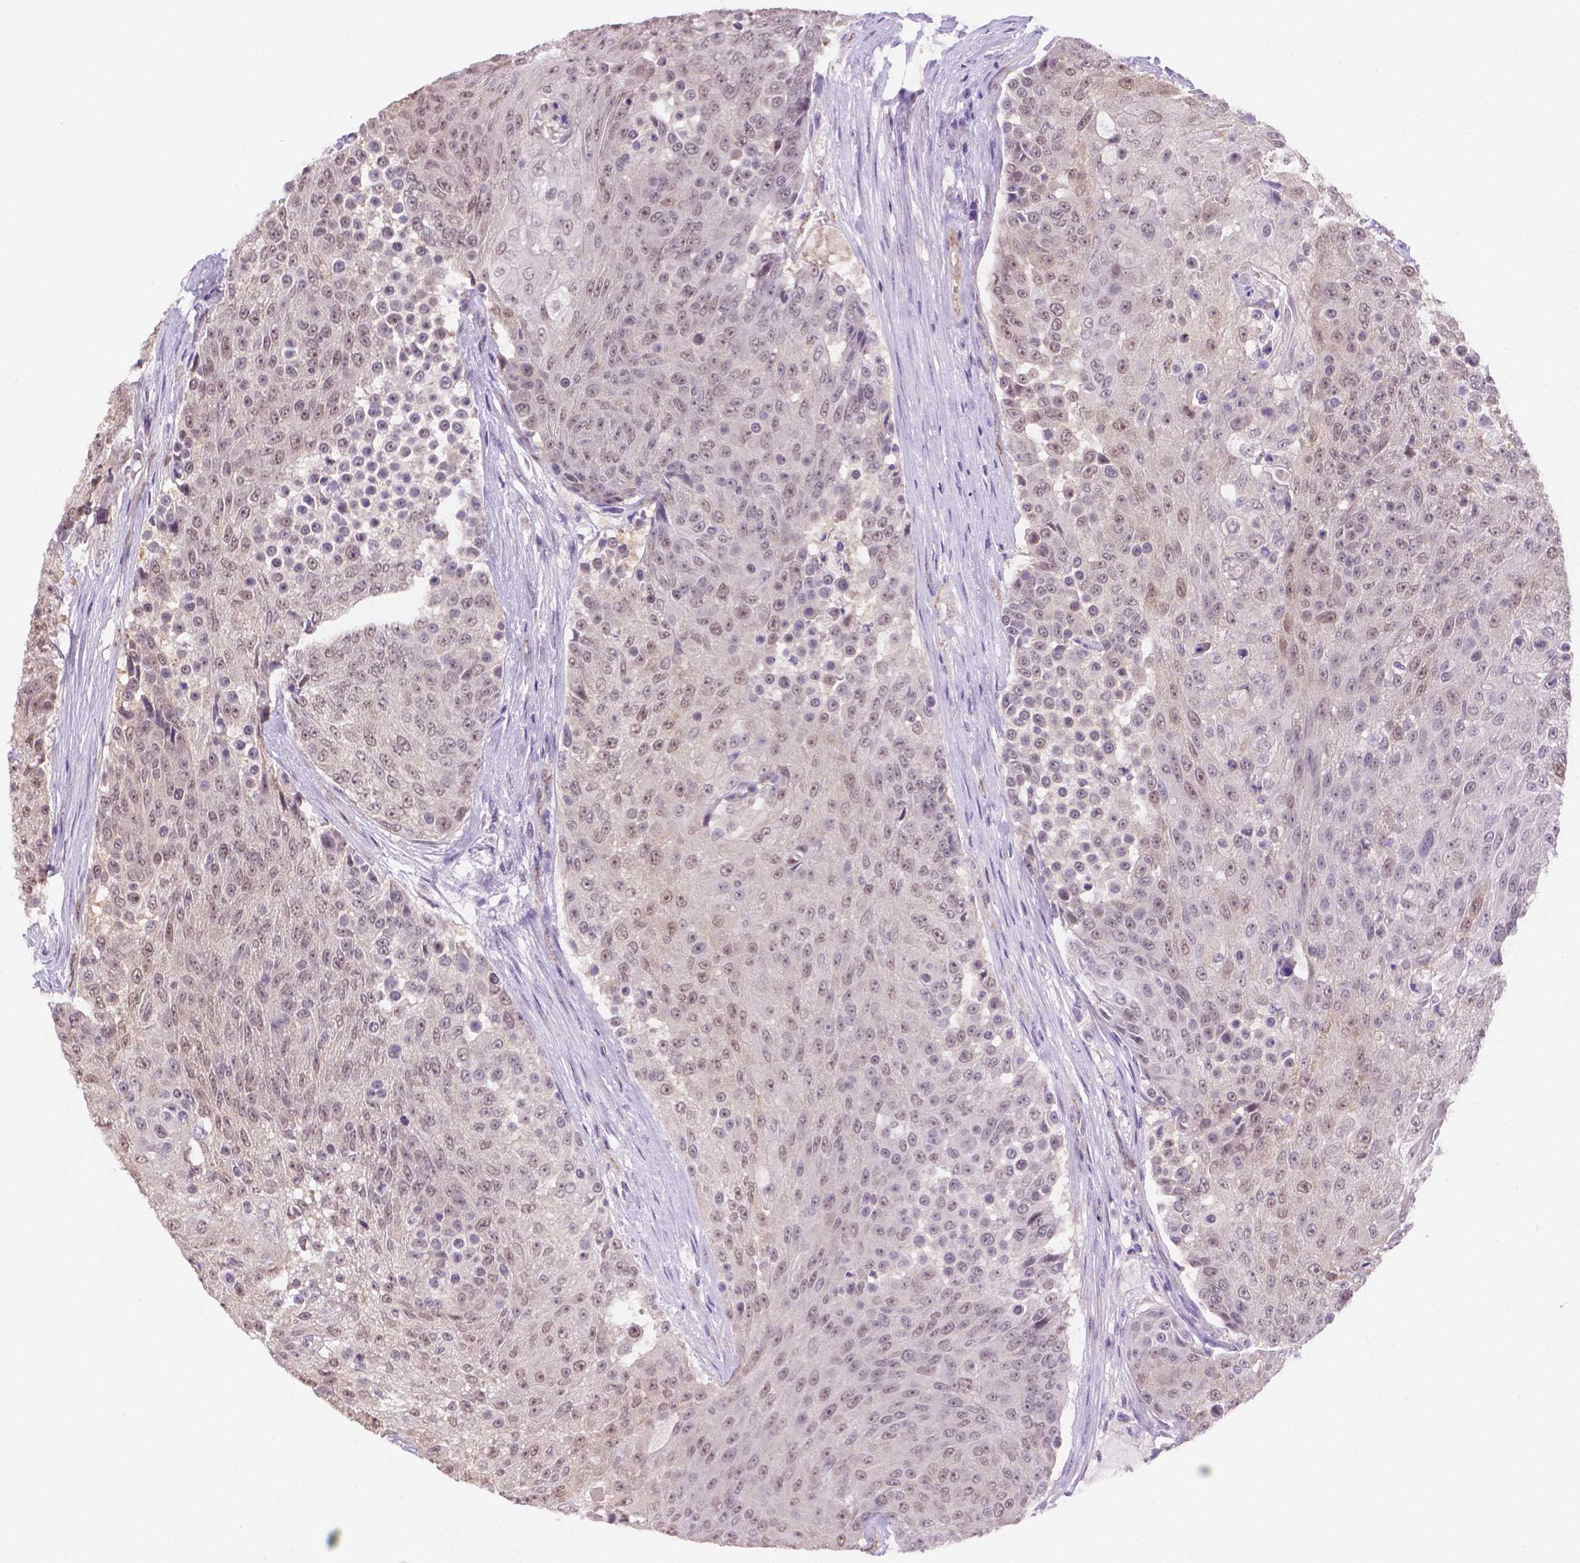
{"staining": {"intensity": "weak", "quantity": "25%-75%", "location": "nuclear"}, "tissue": "urothelial cancer", "cell_type": "Tumor cells", "image_type": "cancer", "snomed": [{"axis": "morphology", "description": "Urothelial carcinoma, High grade"}, {"axis": "topography", "description": "Urinary bladder"}], "caption": "Urothelial cancer stained with a brown dye displays weak nuclear positive positivity in about 25%-75% of tumor cells.", "gene": "NXPE2", "patient": {"sex": "female", "age": 63}}